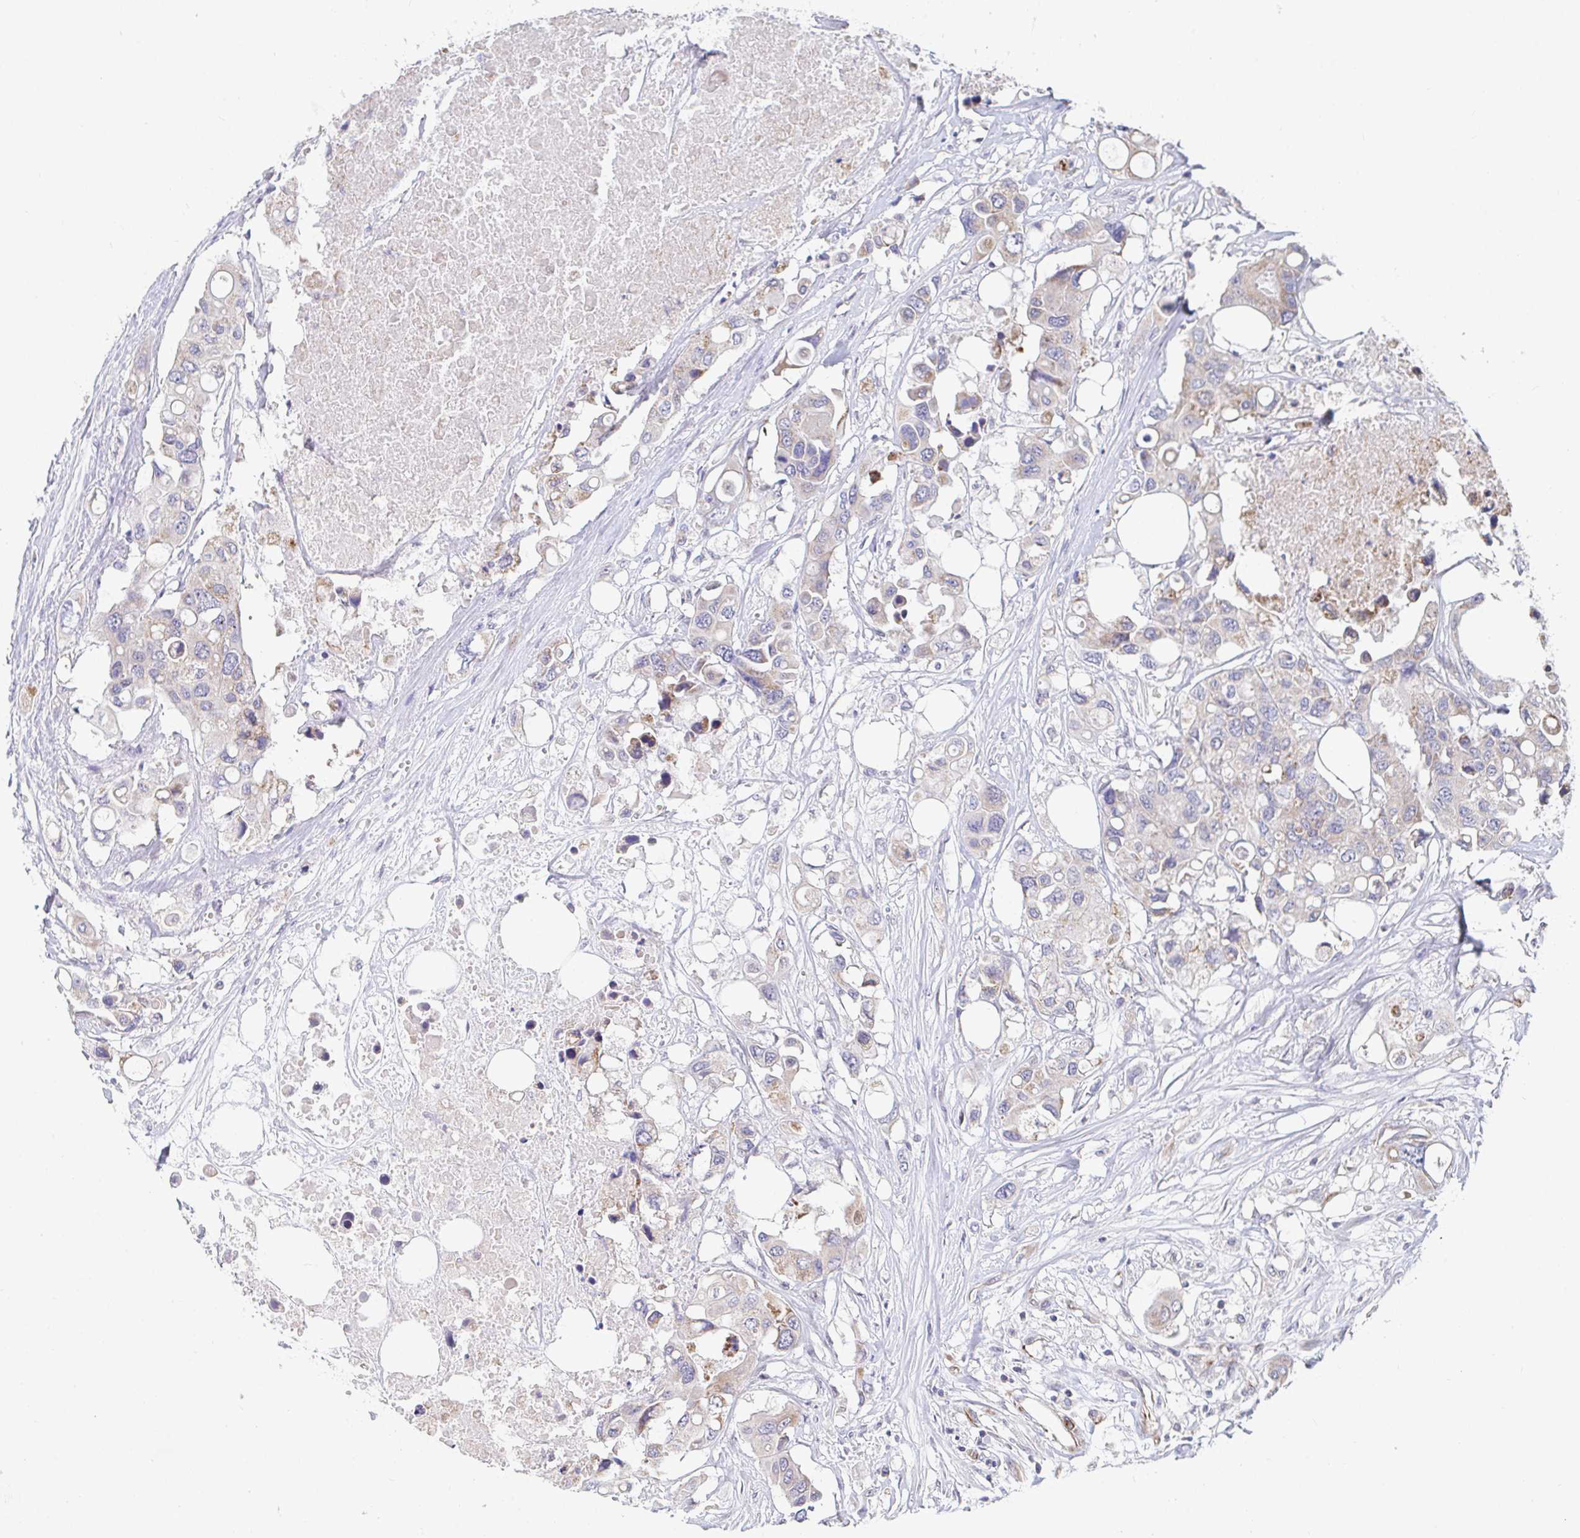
{"staining": {"intensity": "weak", "quantity": "<25%", "location": "cytoplasmic/membranous"}, "tissue": "colorectal cancer", "cell_type": "Tumor cells", "image_type": "cancer", "snomed": [{"axis": "morphology", "description": "Adenocarcinoma, NOS"}, {"axis": "topography", "description": "Colon"}], "caption": "Tumor cells show no significant protein staining in adenocarcinoma (colorectal).", "gene": "EIF1AD", "patient": {"sex": "male", "age": 77}}